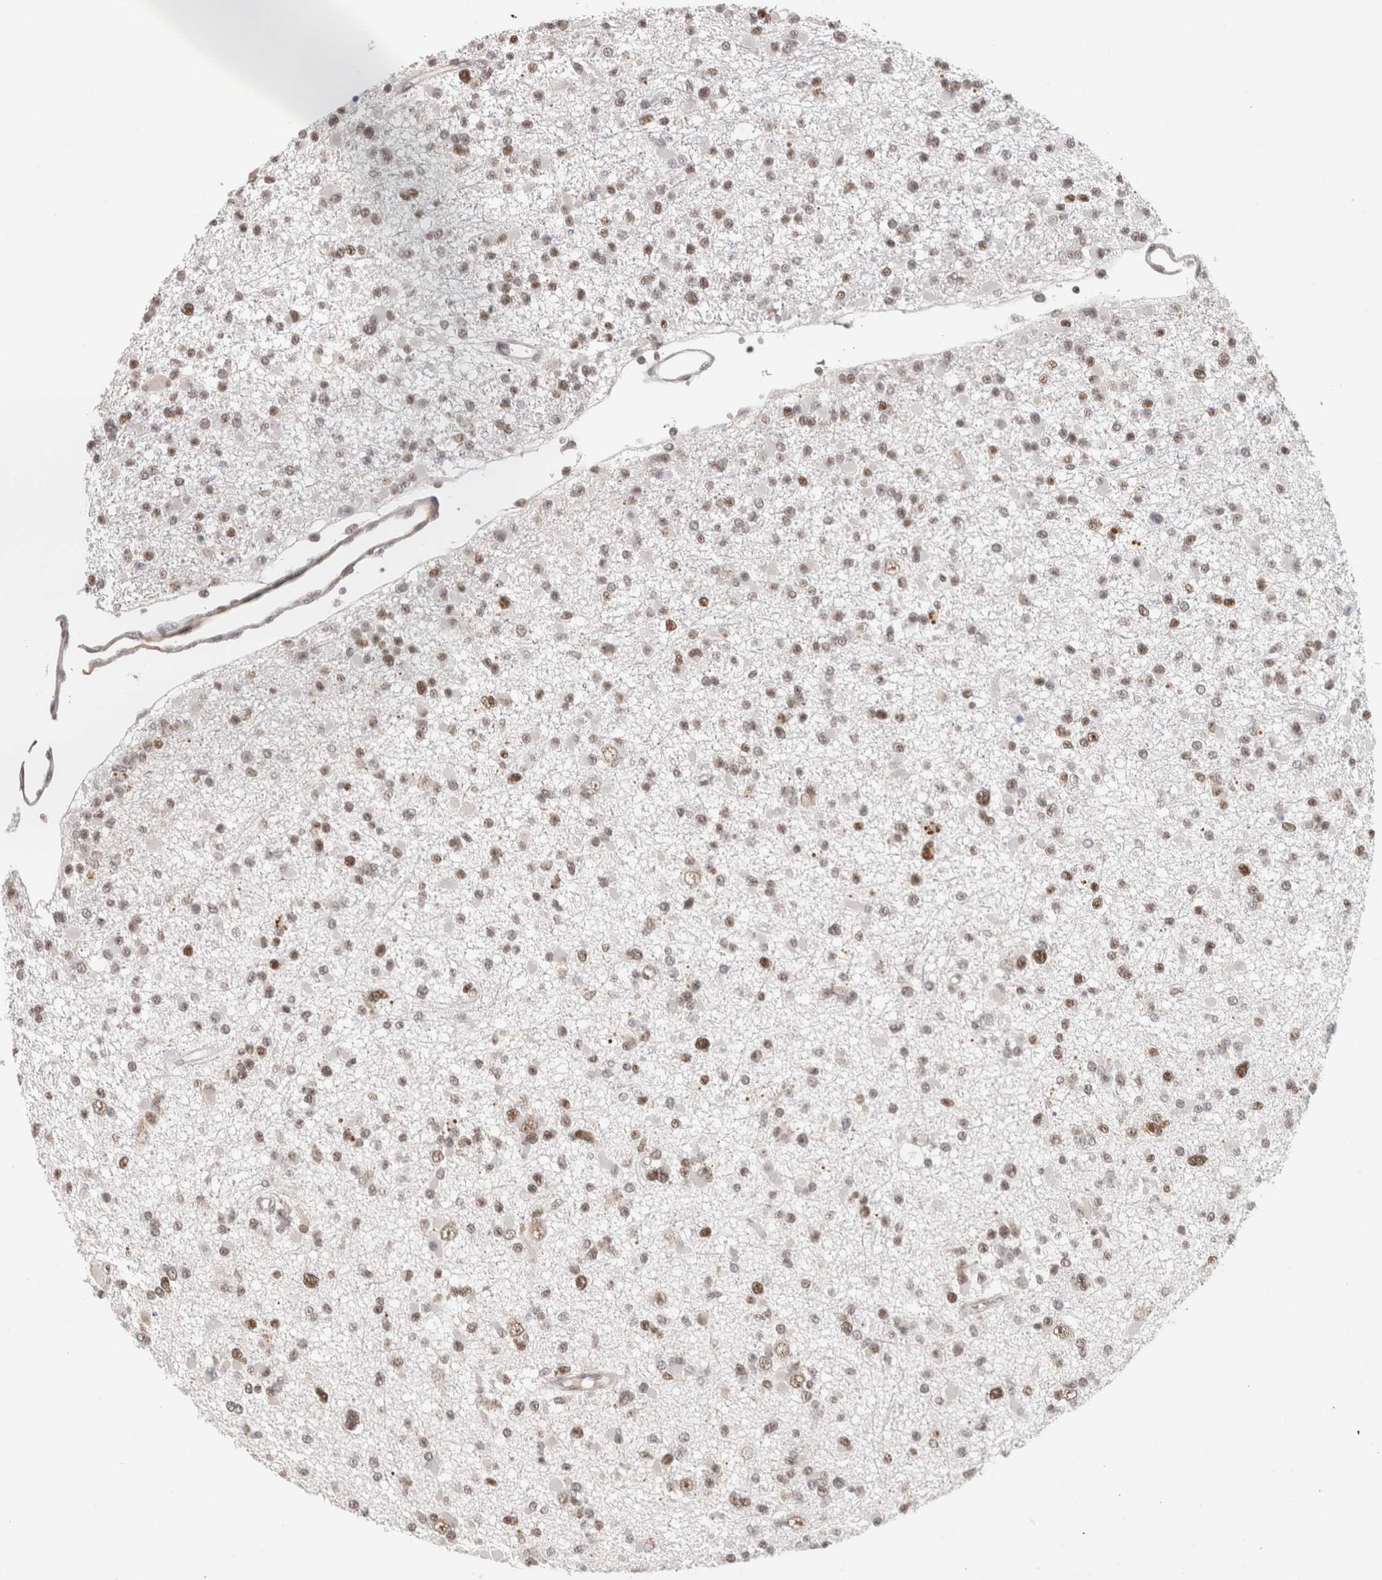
{"staining": {"intensity": "moderate", "quantity": "<25%", "location": "nuclear"}, "tissue": "glioma", "cell_type": "Tumor cells", "image_type": "cancer", "snomed": [{"axis": "morphology", "description": "Glioma, malignant, Low grade"}, {"axis": "topography", "description": "Brain"}], "caption": "Moderate nuclear staining for a protein is identified in approximately <25% of tumor cells of glioma using immunohistochemistry.", "gene": "ZNF830", "patient": {"sex": "female", "age": 22}}